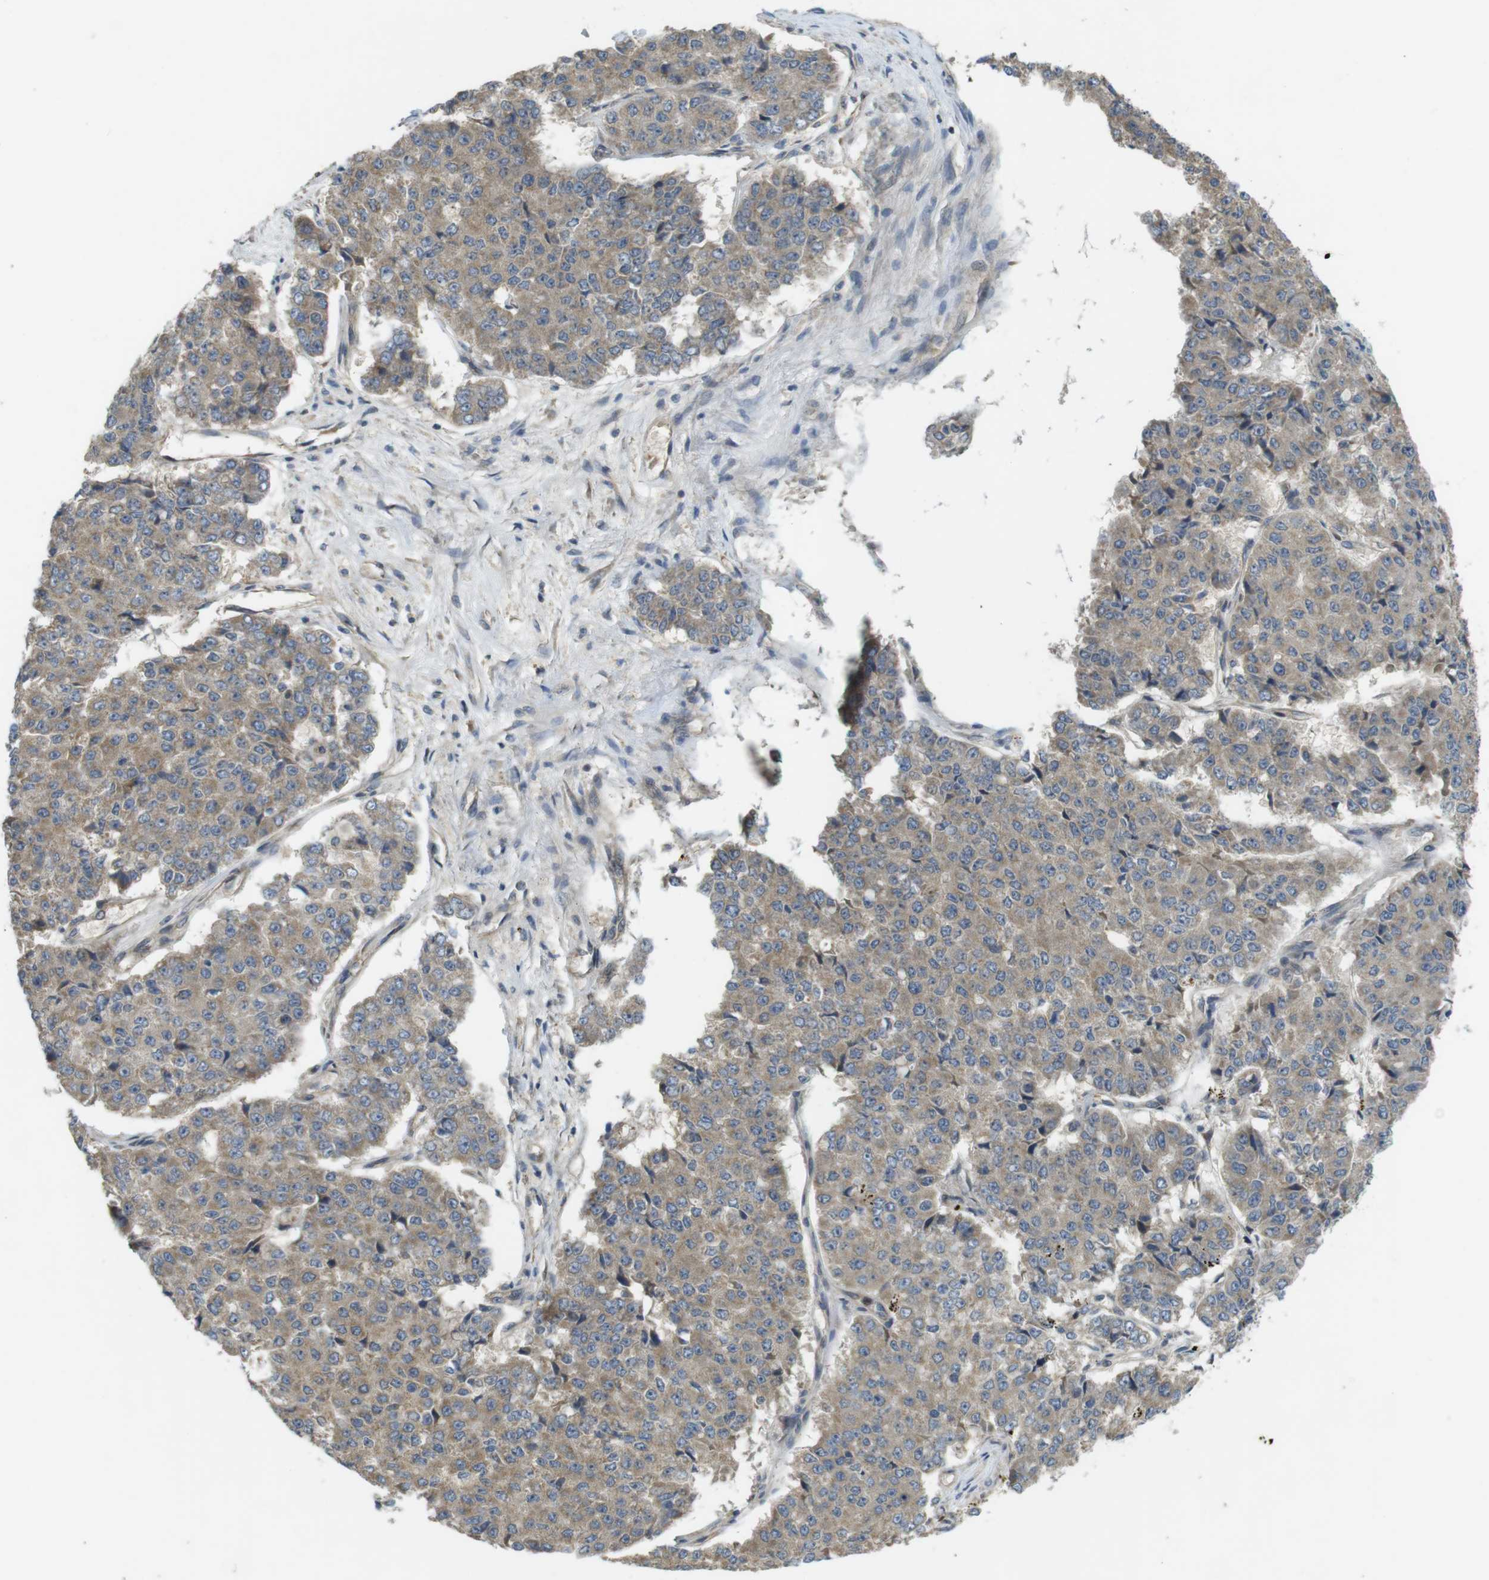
{"staining": {"intensity": "weak", "quantity": "<25%", "location": "cytoplasmic/membranous"}, "tissue": "pancreatic cancer", "cell_type": "Tumor cells", "image_type": "cancer", "snomed": [{"axis": "morphology", "description": "Adenocarcinoma, NOS"}, {"axis": "topography", "description": "Pancreas"}], "caption": "The image demonstrates no significant staining in tumor cells of pancreatic cancer (adenocarcinoma). The staining is performed using DAB (3,3'-diaminobenzidine) brown chromogen with nuclei counter-stained in using hematoxylin.", "gene": "CLTC", "patient": {"sex": "male", "age": 50}}